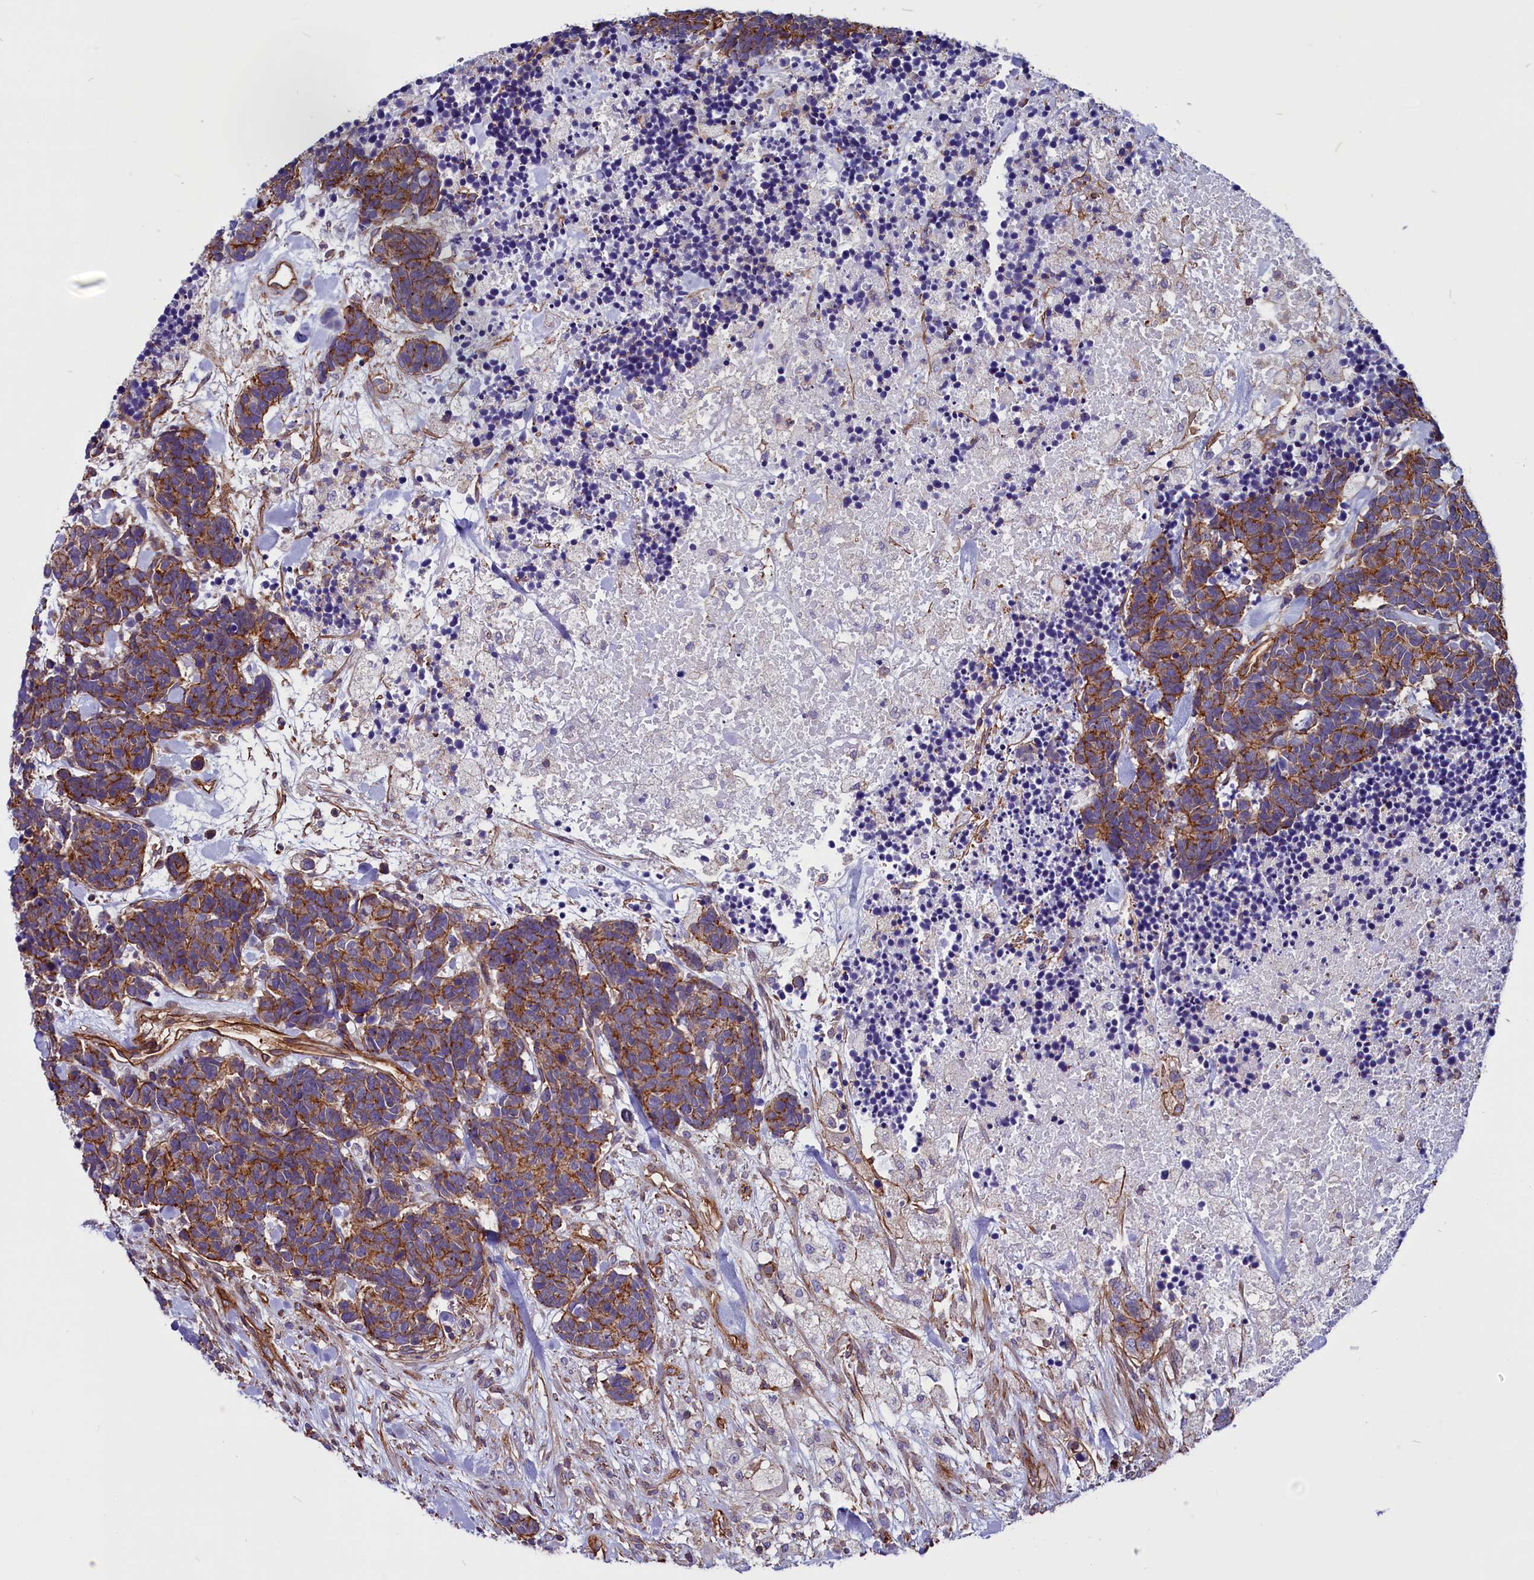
{"staining": {"intensity": "moderate", "quantity": ">75%", "location": "cytoplasmic/membranous"}, "tissue": "carcinoid", "cell_type": "Tumor cells", "image_type": "cancer", "snomed": [{"axis": "morphology", "description": "Carcinoma, NOS"}, {"axis": "morphology", "description": "Carcinoid, malignant, NOS"}, {"axis": "topography", "description": "Prostate"}], "caption": "Moderate cytoplasmic/membranous positivity is appreciated in approximately >75% of tumor cells in carcinoid.", "gene": "ZNF749", "patient": {"sex": "male", "age": 57}}